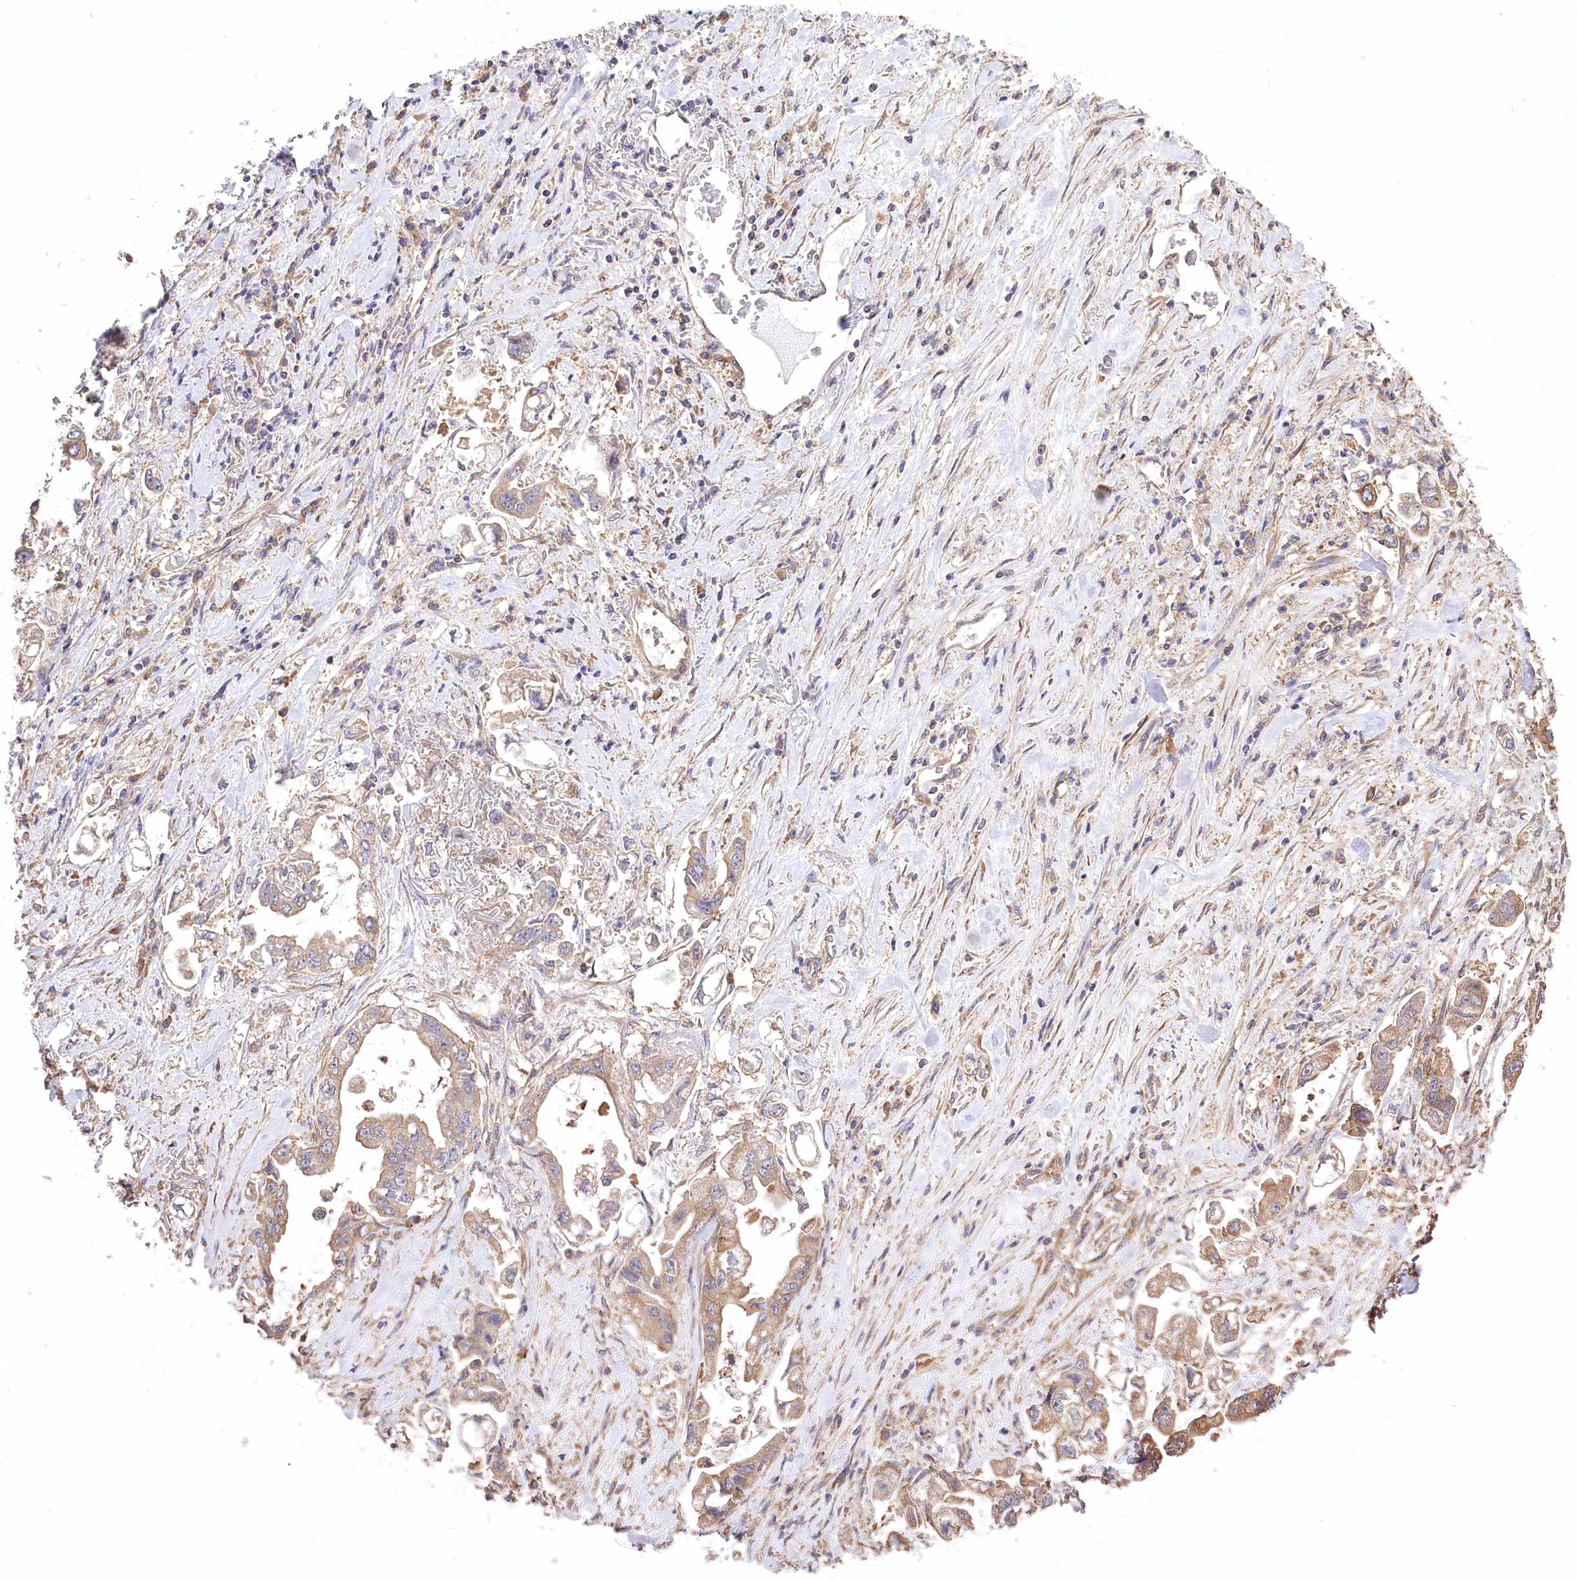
{"staining": {"intensity": "weak", "quantity": "25%-75%", "location": "cytoplasmic/membranous"}, "tissue": "stomach cancer", "cell_type": "Tumor cells", "image_type": "cancer", "snomed": [{"axis": "morphology", "description": "Adenocarcinoma, NOS"}, {"axis": "topography", "description": "Stomach"}], "caption": "Protein analysis of adenocarcinoma (stomach) tissue demonstrates weak cytoplasmic/membranous expression in approximately 25%-75% of tumor cells.", "gene": "PRSS53", "patient": {"sex": "male", "age": 62}}